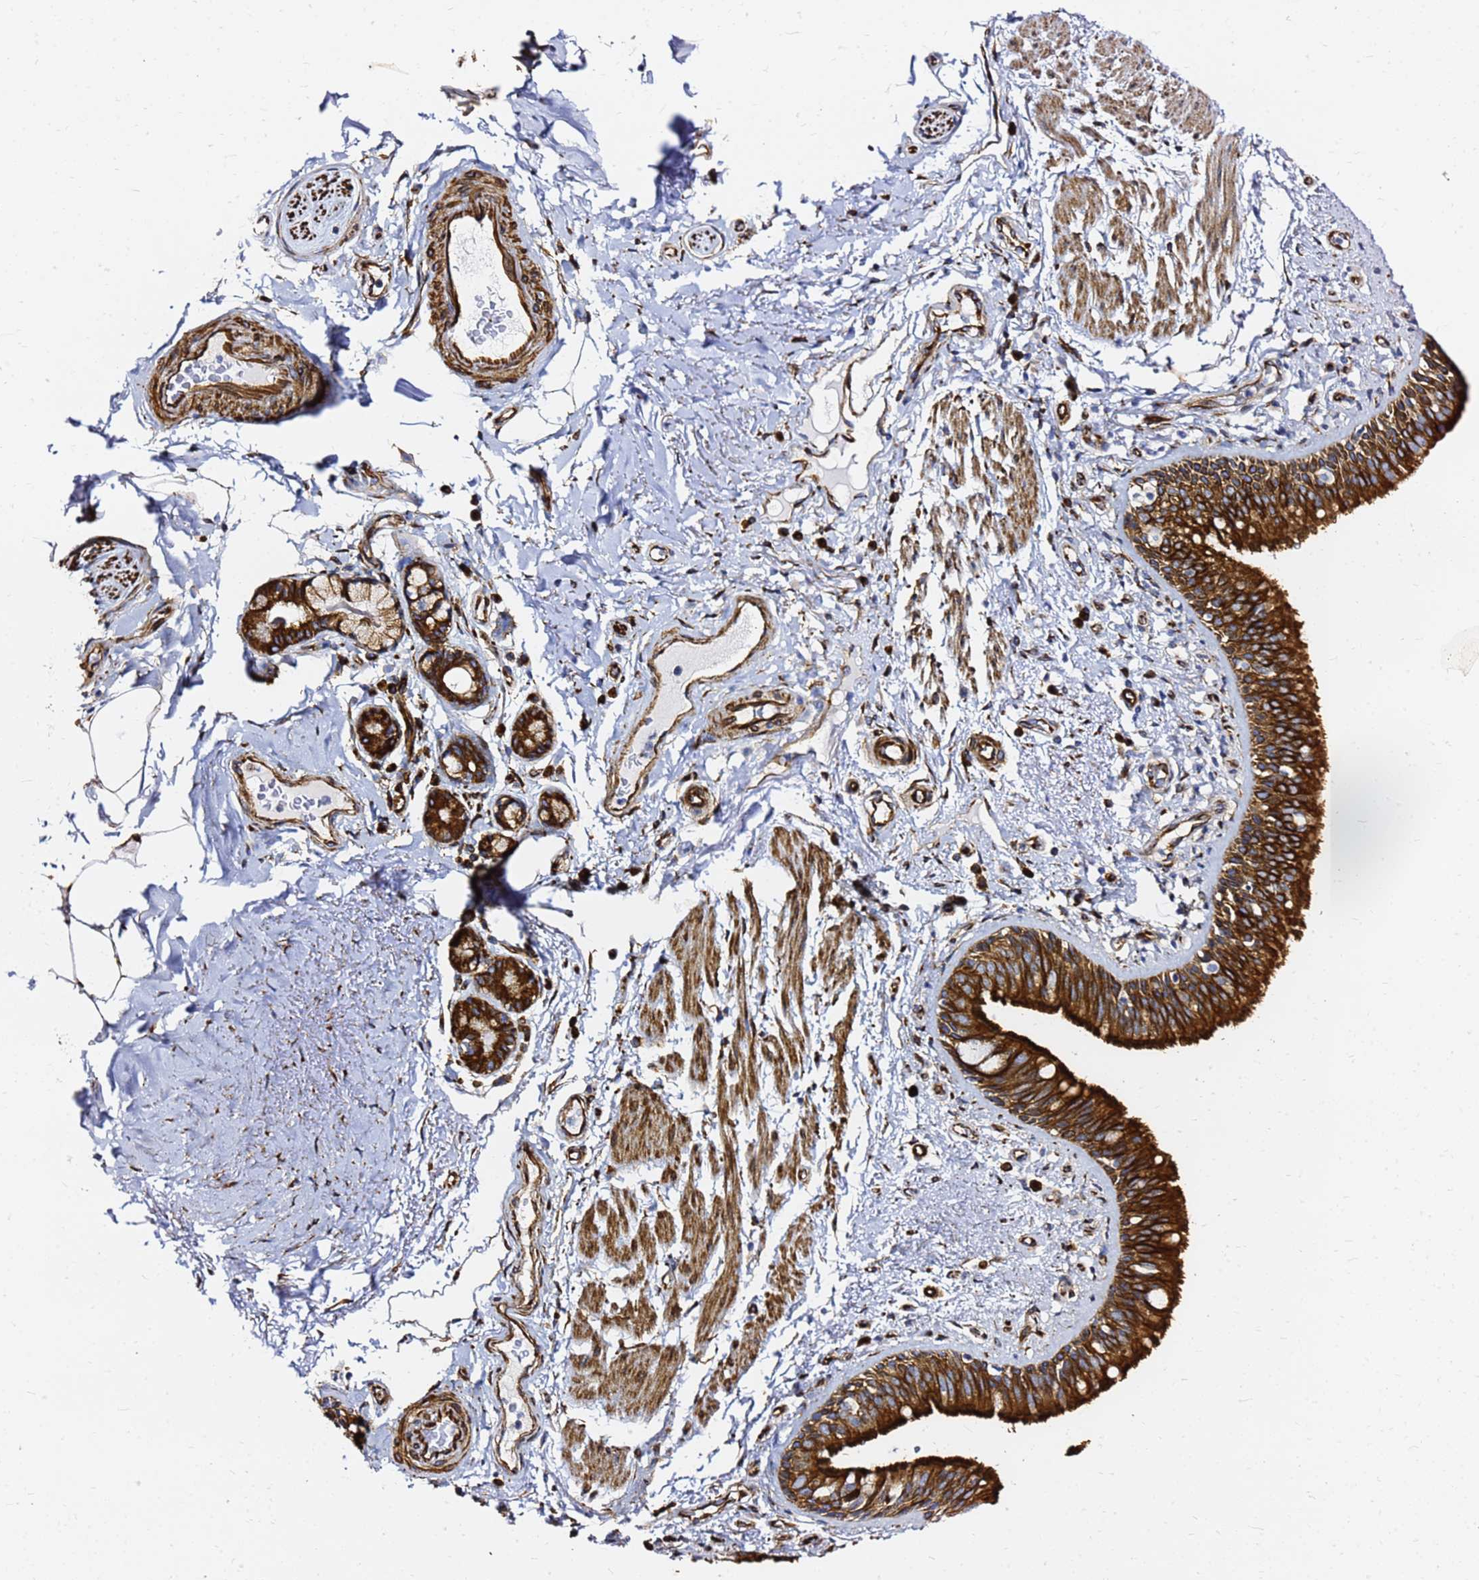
{"staining": {"intensity": "strong", "quantity": ">75%", "location": "cytoplasmic/membranous"}, "tissue": "bronchus", "cell_type": "Respiratory epithelial cells", "image_type": "normal", "snomed": [{"axis": "morphology", "description": "Normal tissue, NOS"}, {"axis": "morphology", "description": "Neoplasm, uncertain whether benign or malignant"}, {"axis": "topography", "description": "Bronchus"}, {"axis": "topography", "description": "Lung"}], "caption": "DAB (3,3'-diaminobenzidine) immunohistochemical staining of normal human bronchus shows strong cytoplasmic/membranous protein staining in about >75% of respiratory epithelial cells.", "gene": "TUBA8", "patient": {"sex": "male", "age": 55}}